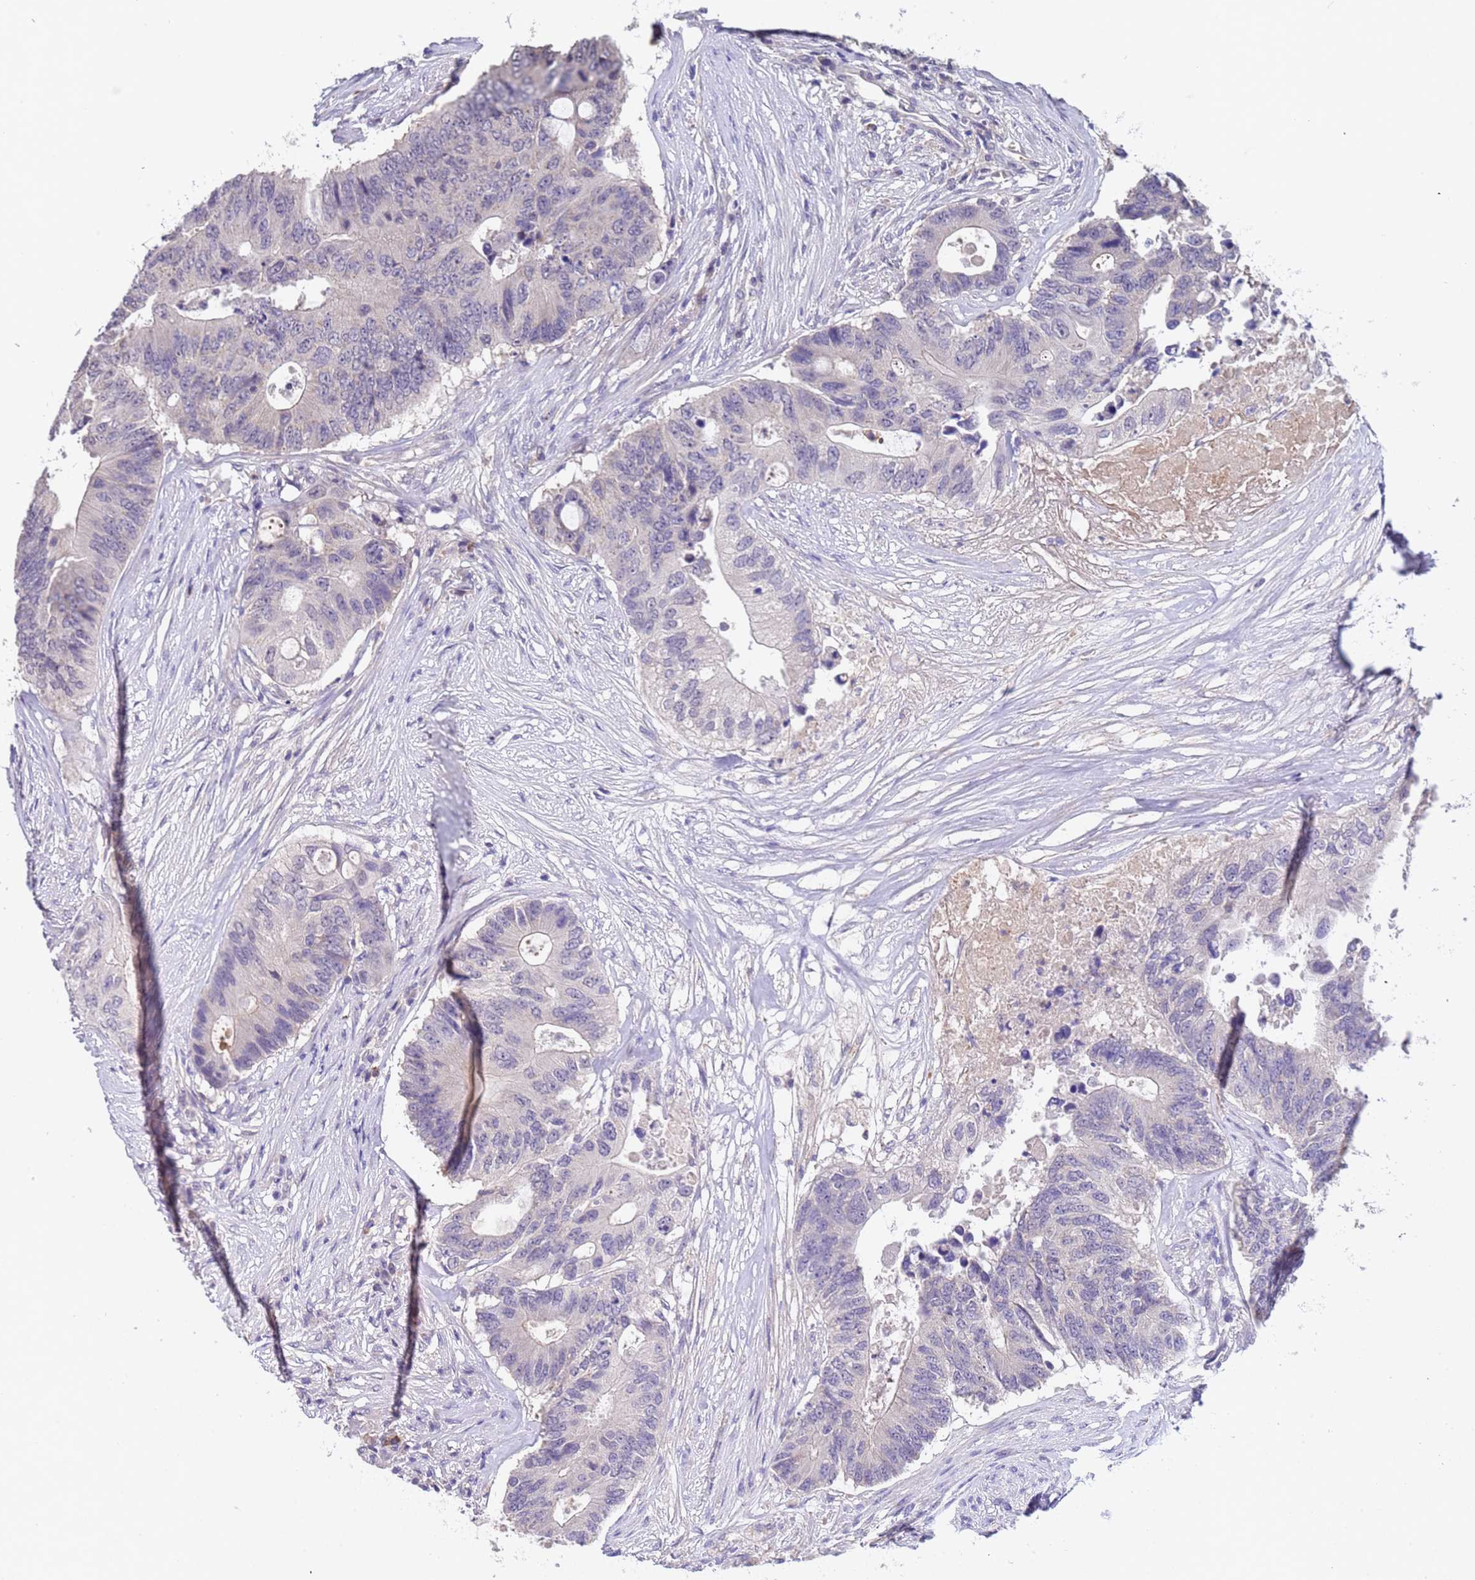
{"staining": {"intensity": "negative", "quantity": "none", "location": "none"}, "tissue": "colorectal cancer", "cell_type": "Tumor cells", "image_type": "cancer", "snomed": [{"axis": "morphology", "description": "Adenocarcinoma, NOS"}, {"axis": "topography", "description": "Colon"}], "caption": "DAB immunohistochemical staining of human colorectal adenocarcinoma displays no significant expression in tumor cells.", "gene": "ZNF248", "patient": {"sex": "male", "age": 71}}